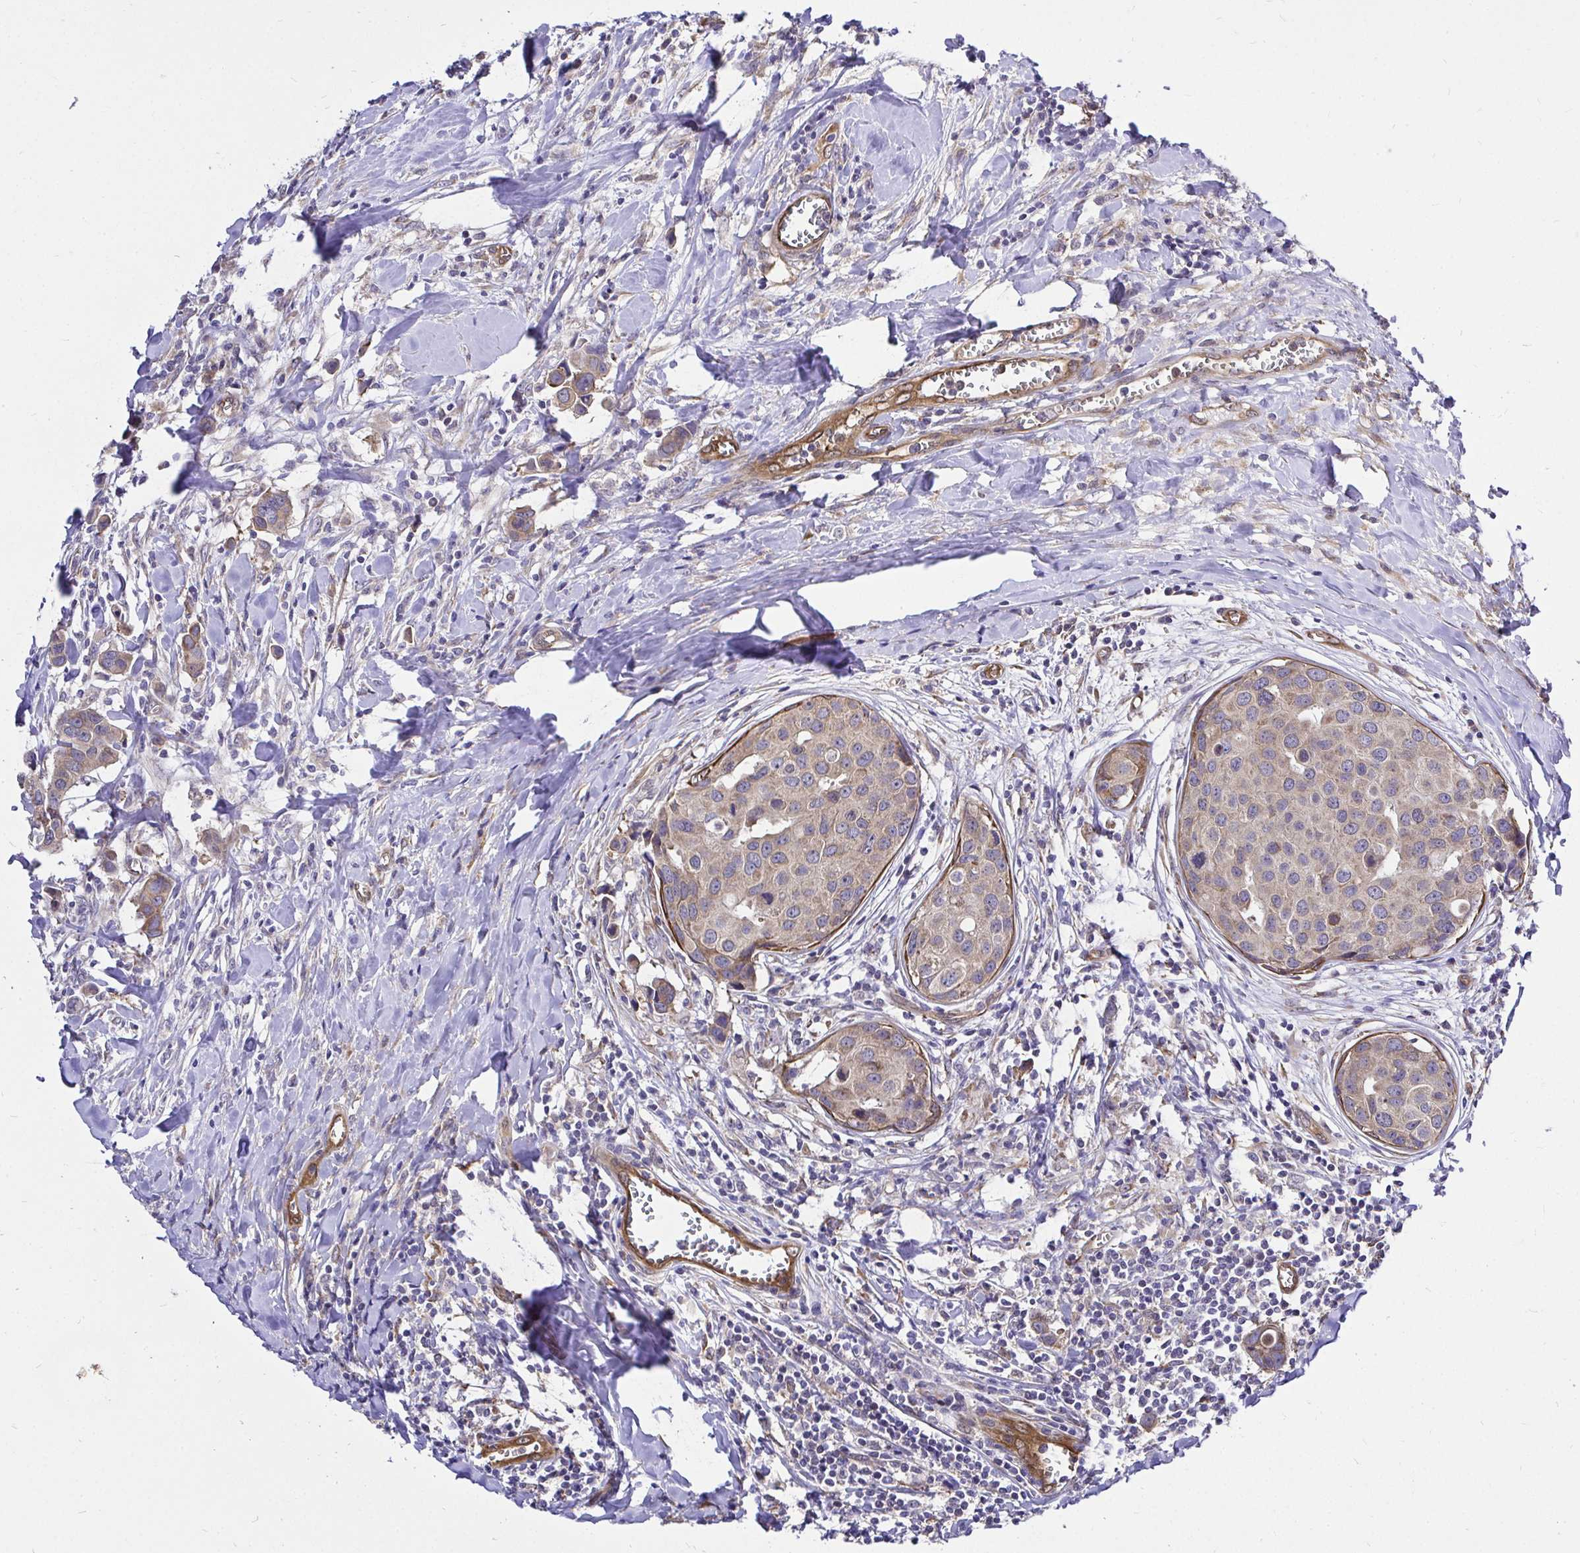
{"staining": {"intensity": "weak", "quantity": ">75%", "location": "cytoplasmic/membranous"}, "tissue": "breast cancer", "cell_type": "Tumor cells", "image_type": "cancer", "snomed": [{"axis": "morphology", "description": "Duct carcinoma"}, {"axis": "topography", "description": "Breast"}], "caption": "Tumor cells demonstrate low levels of weak cytoplasmic/membranous staining in approximately >75% of cells in human breast invasive ductal carcinoma. (DAB IHC, brown staining for protein, blue staining for nuclei).", "gene": "CCDC122", "patient": {"sex": "female", "age": 24}}